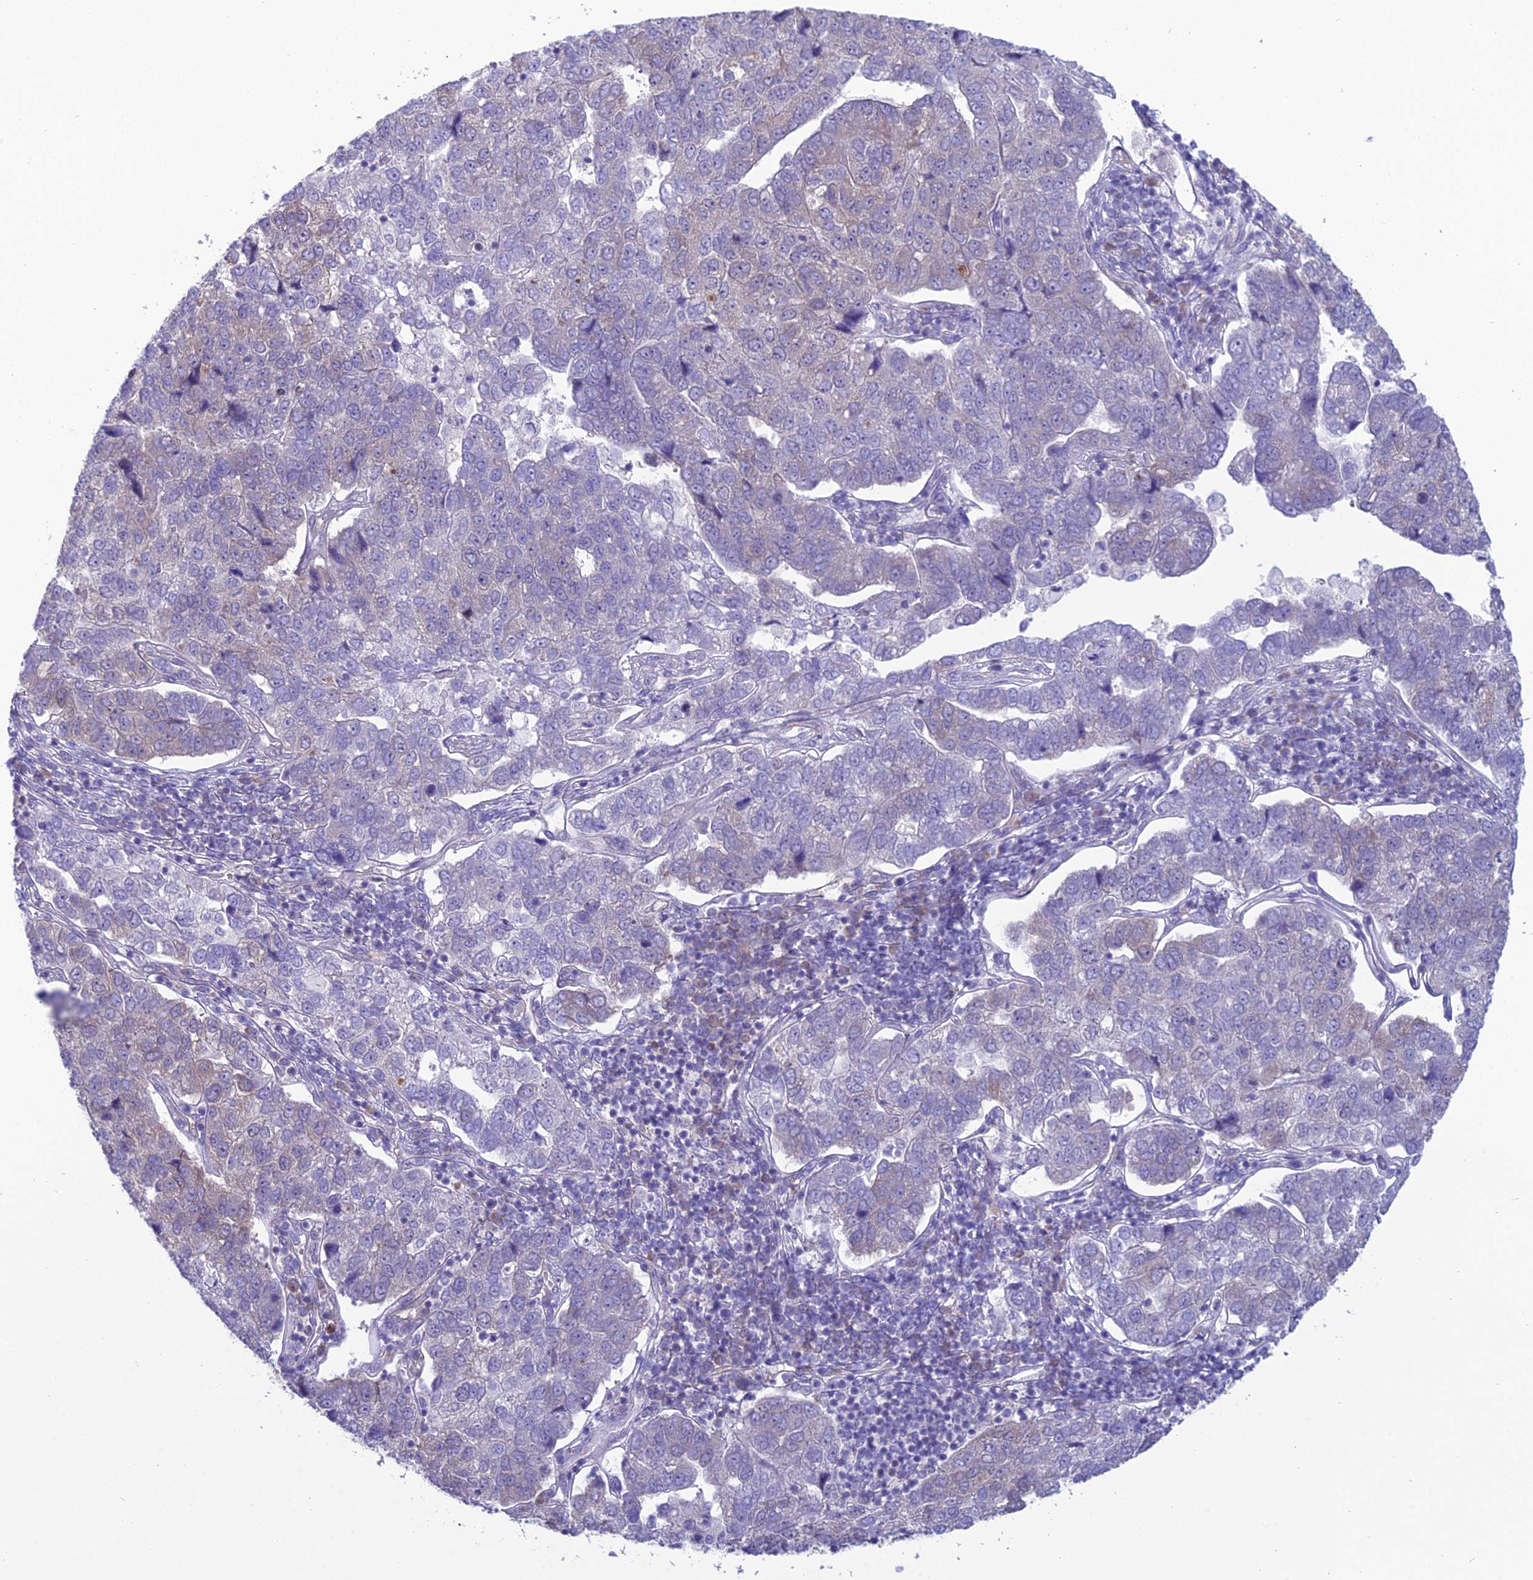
{"staining": {"intensity": "negative", "quantity": "none", "location": "none"}, "tissue": "pancreatic cancer", "cell_type": "Tumor cells", "image_type": "cancer", "snomed": [{"axis": "morphology", "description": "Adenocarcinoma, NOS"}, {"axis": "topography", "description": "Pancreas"}], "caption": "The image displays no staining of tumor cells in pancreatic cancer (adenocarcinoma).", "gene": "GNPNAT1", "patient": {"sex": "female", "age": 61}}